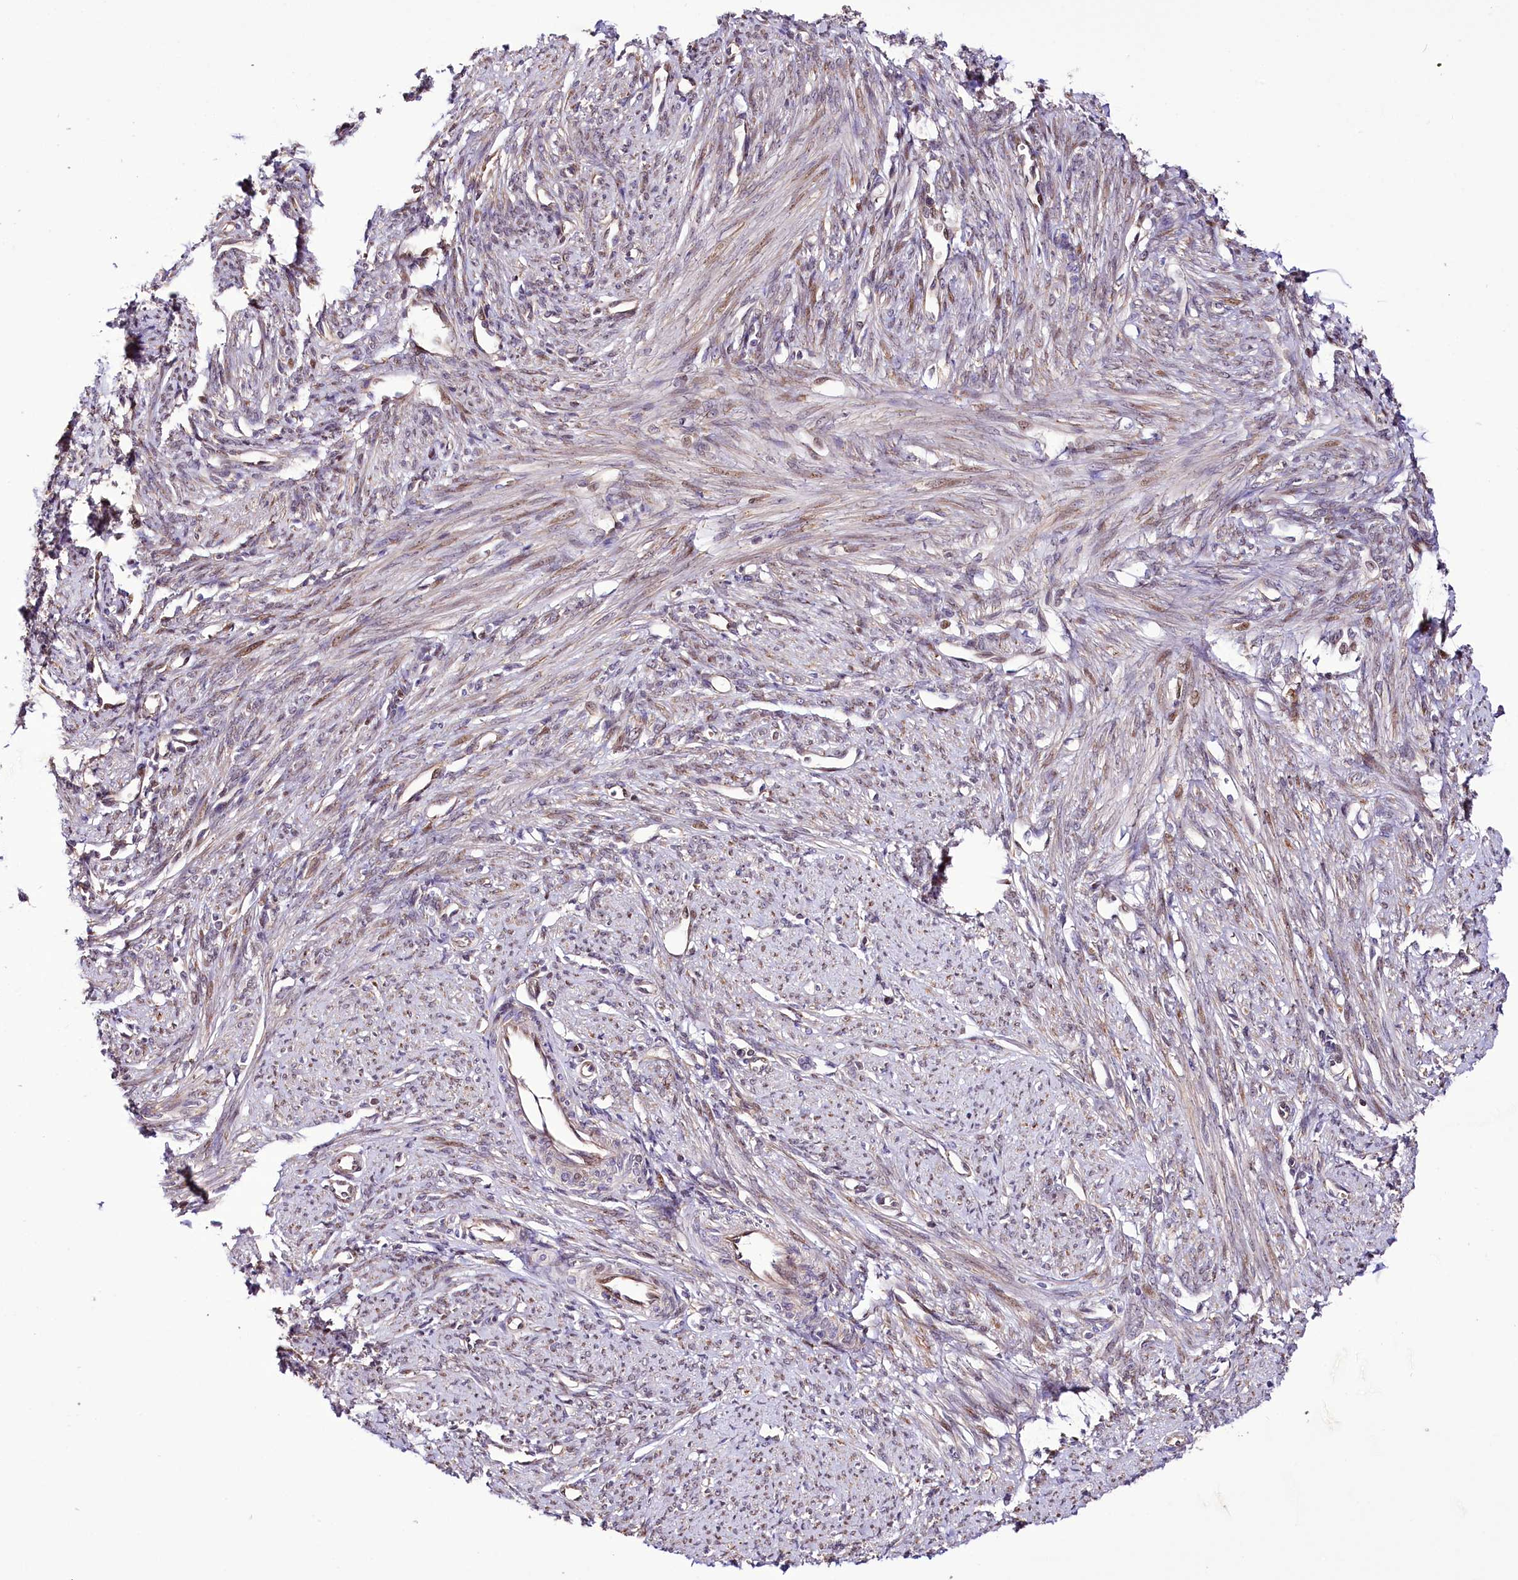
{"staining": {"intensity": "weak", "quantity": "25%-75%", "location": "cytoplasmic/membranous,nuclear"}, "tissue": "smooth muscle", "cell_type": "Smooth muscle cells", "image_type": "normal", "snomed": [{"axis": "morphology", "description": "Normal tissue, NOS"}, {"axis": "topography", "description": "Smooth muscle"}, {"axis": "topography", "description": "Uterus"}], "caption": "Unremarkable smooth muscle was stained to show a protein in brown. There is low levels of weak cytoplasmic/membranous,nuclear positivity in about 25%-75% of smooth muscle cells.", "gene": "CUTC", "patient": {"sex": "female", "age": 59}}